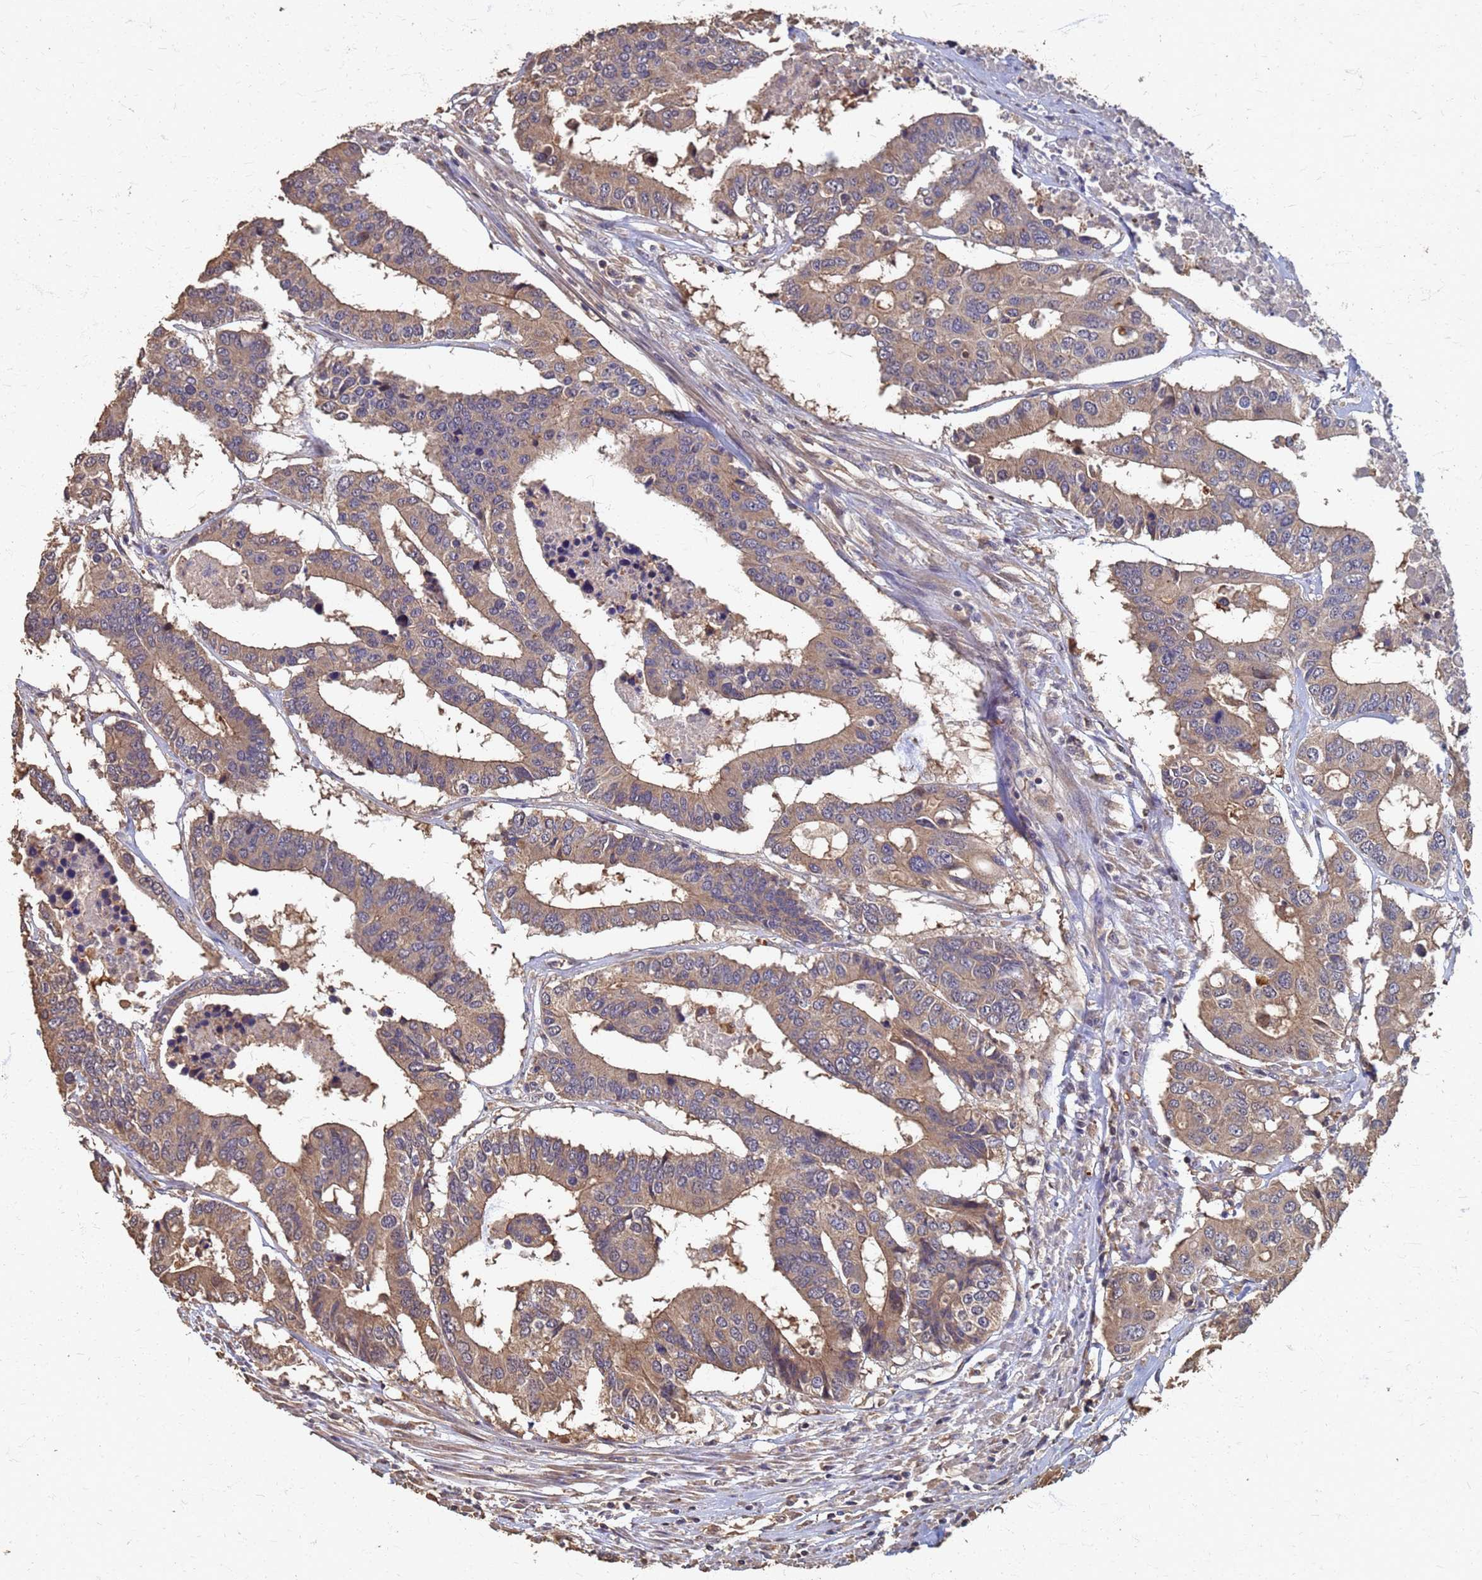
{"staining": {"intensity": "moderate", "quantity": ">75%", "location": "cytoplasmic/membranous"}, "tissue": "colorectal cancer", "cell_type": "Tumor cells", "image_type": "cancer", "snomed": [{"axis": "morphology", "description": "Adenocarcinoma, NOS"}, {"axis": "topography", "description": "Colon"}], "caption": "Immunohistochemical staining of colorectal adenocarcinoma shows moderate cytoplasmic/membranous protein expression in approximately >75% of tumor cells.", "gene": "DPH5", "patient": {"sex": "male", "age": 77}}